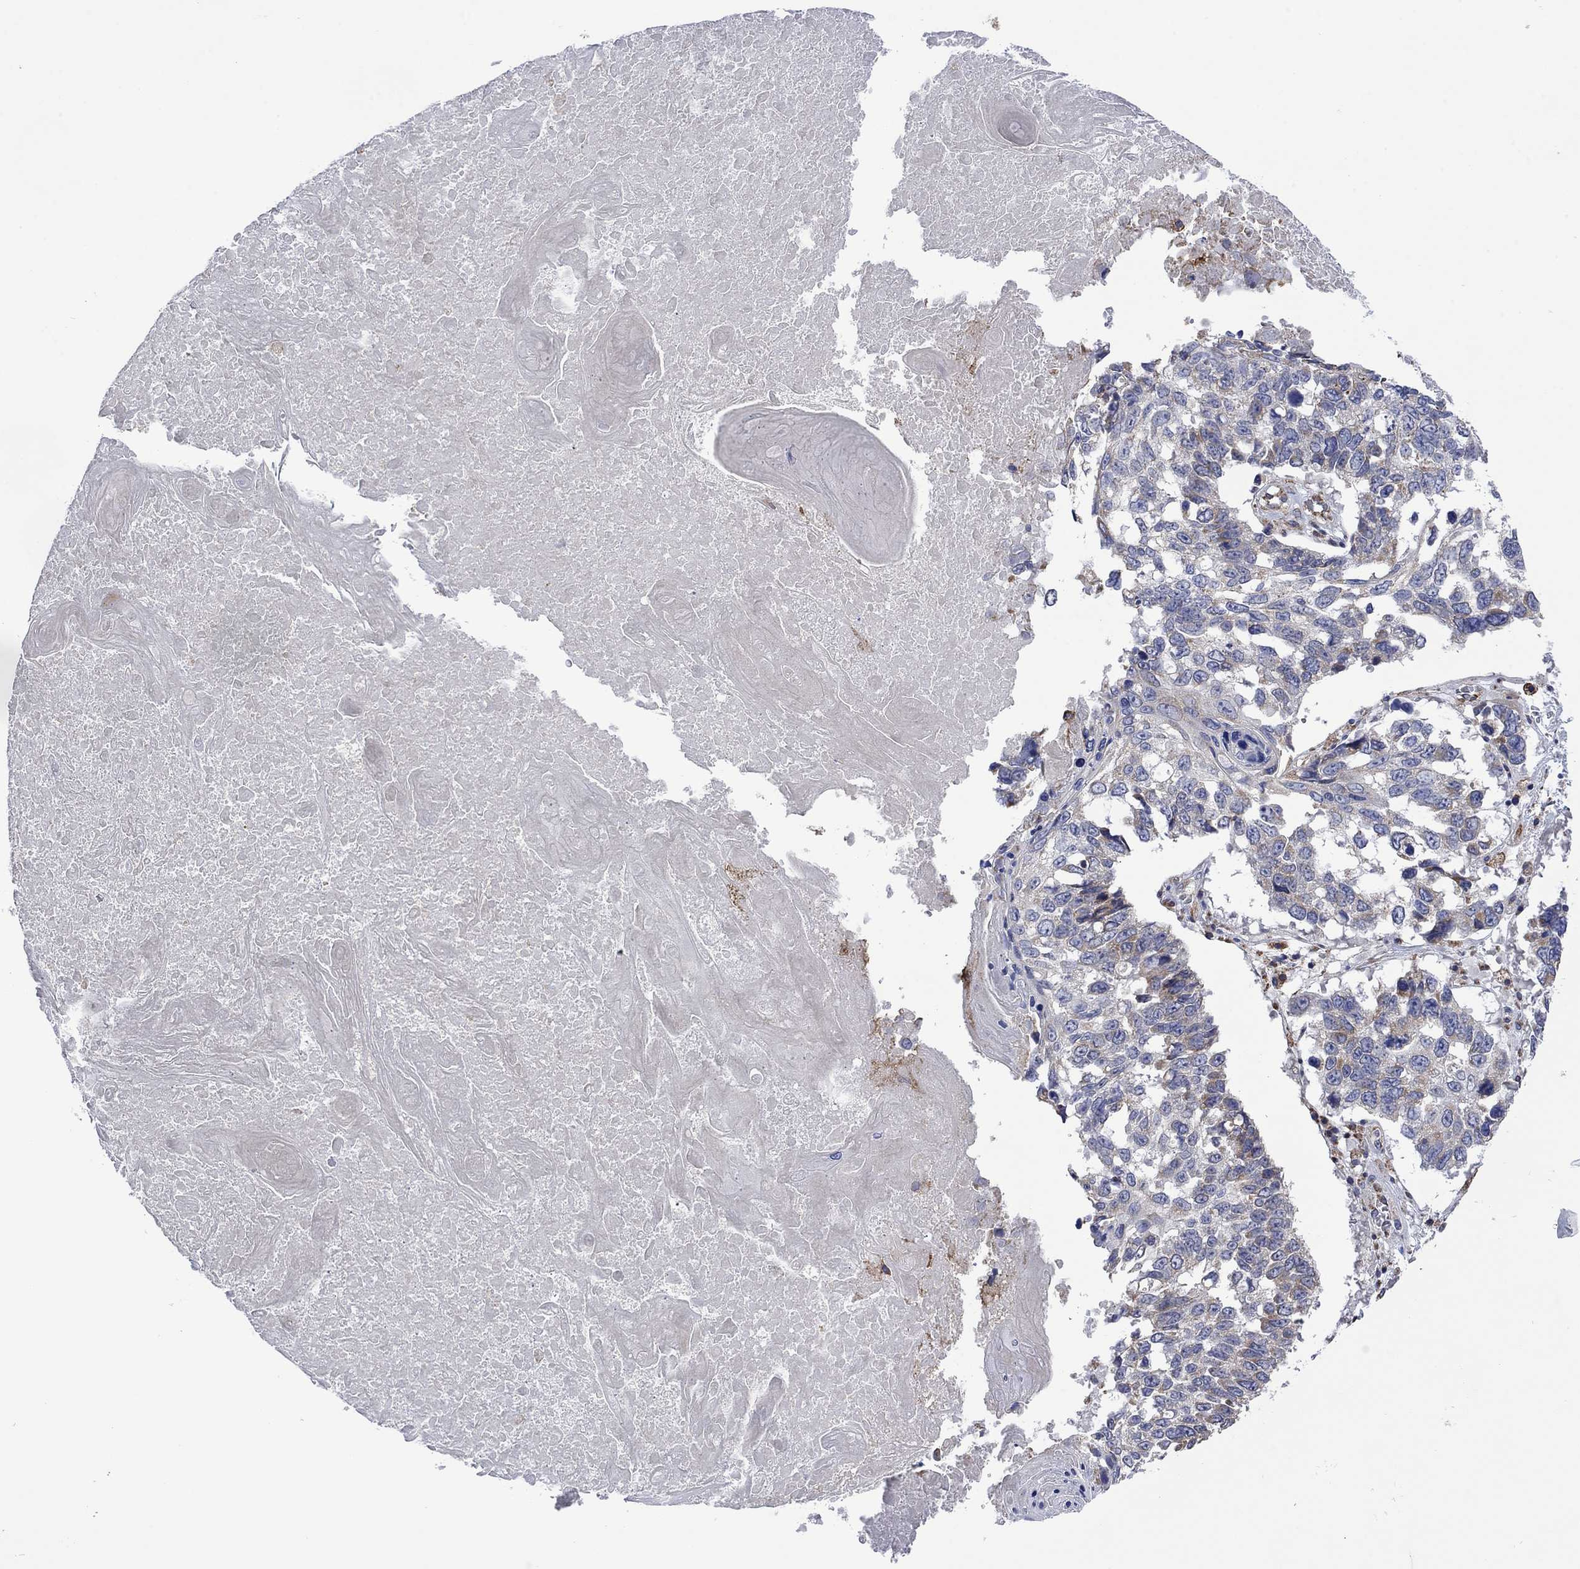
{"staining": {"intensity": "weak", "quantity": "<25%", "location": "cytoplasmic/membranous"}, "tissue": "lung cancer", "cell_type": "Tumor cells", "image_type": "cancer", "snomed": [{"axis": "morphology", "description": "Squamous cell carcinoma, NOS"}, {"axis": "topography", "description": "Lung"}], "caption": "The photomicrograph demonstrates no significant staining in tumor cells of lung cancer (squamous cell carcinoma). The staining was performed using DAB (3,3'-diaminobenzidine) to visualize the protein expression in brown, while the nuclei were stained in blue with hematoxylin (Magnification: 20x).", "gene": "FURIN", "patient": {"sex": "male", "age": 82}}